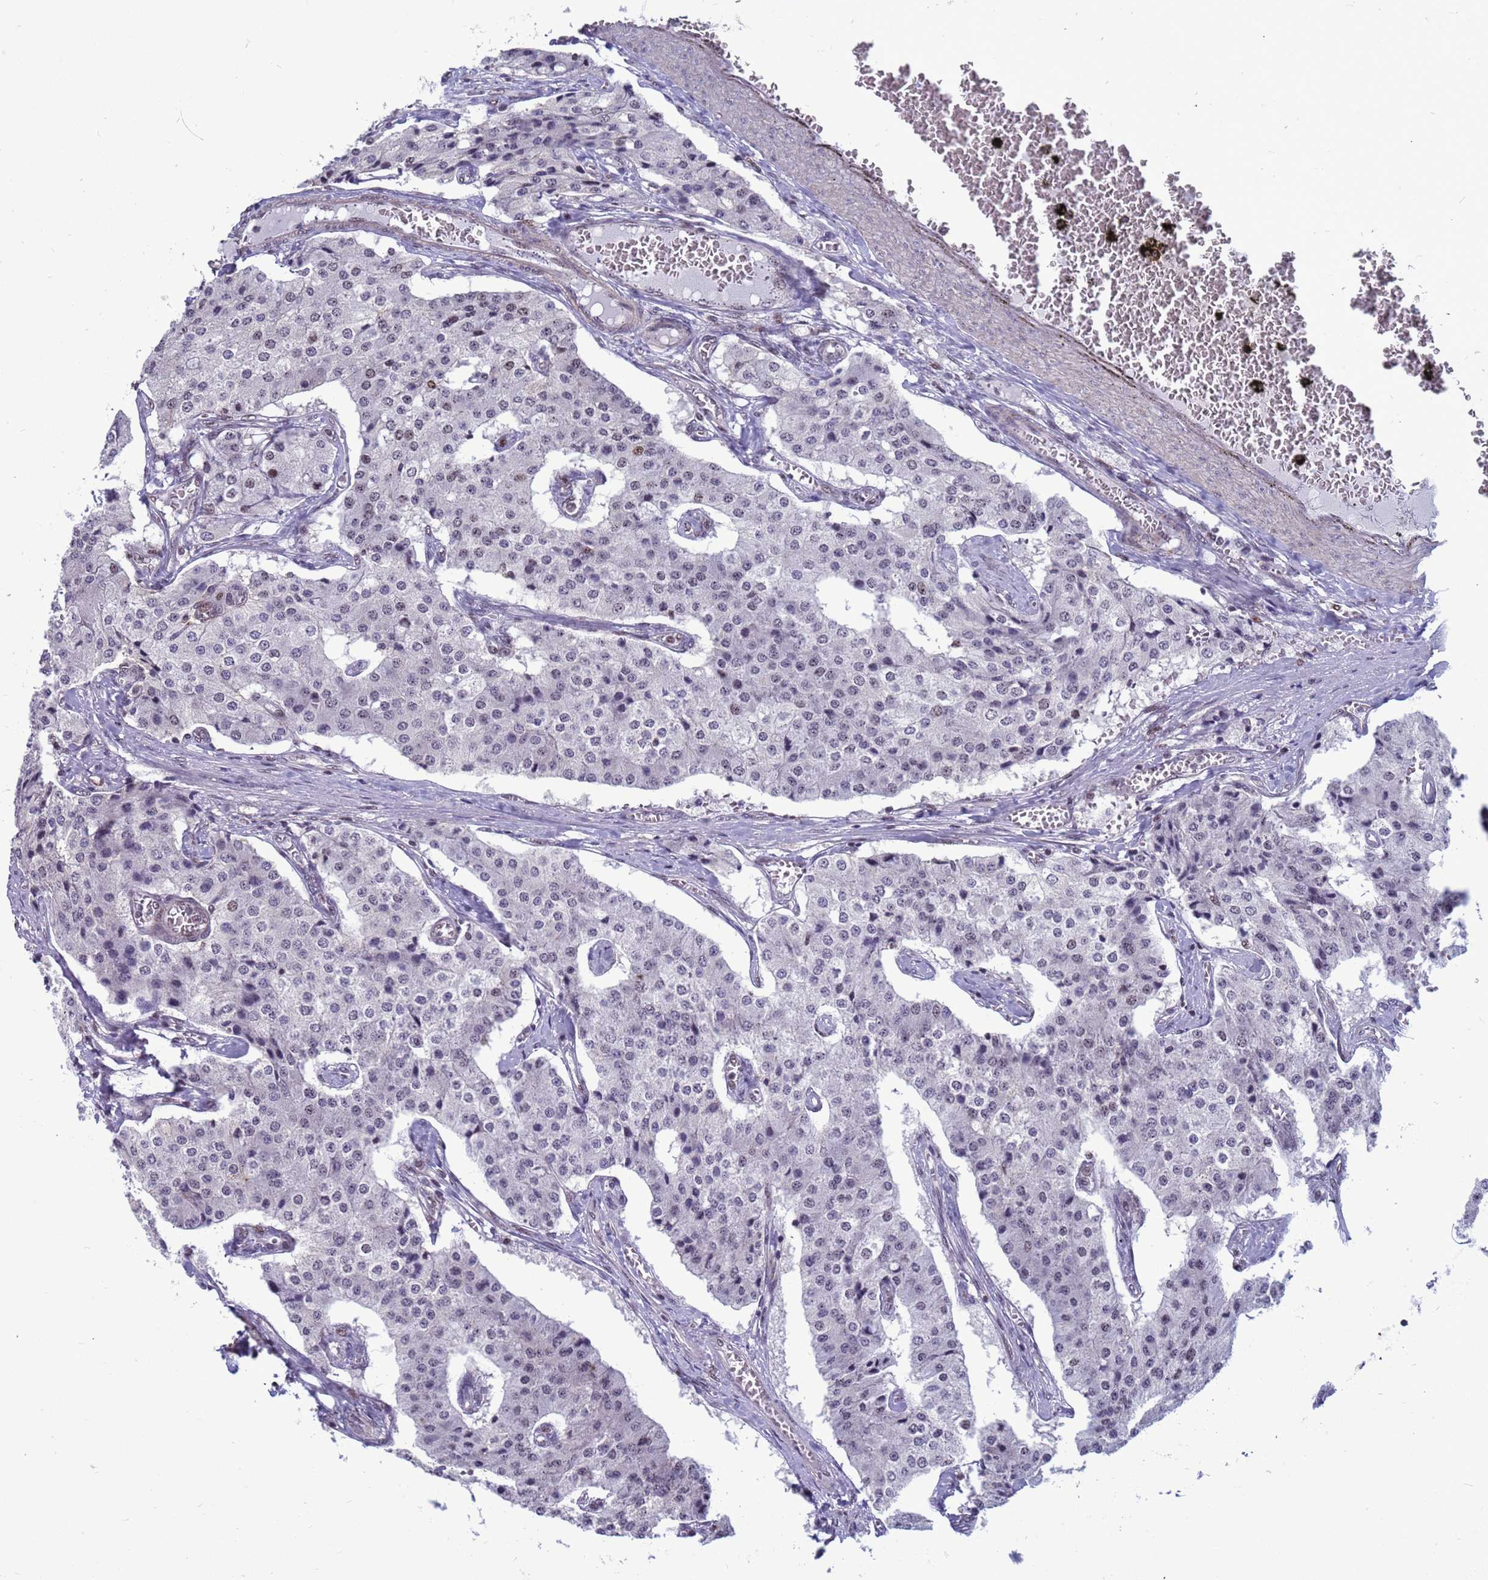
{"staining": {"intensity": "negative", "quantity": "none", "location": "none"}, "tissue": "carcinoid", "cell_type": "Tumor cells", "image_type": "cancer", "snomed": [{"axis": "morphology", "description": "Carcinoid, malignant, NOS"}, {"axis": "topography", "description": "Colon"}], "caption": "This is an immunohistochemistry (IHC) micrograph of carcinoid. There is no expression in tumor cells.", "gene": "NSL1", "patient": {"sex": "female", "age": 52}}